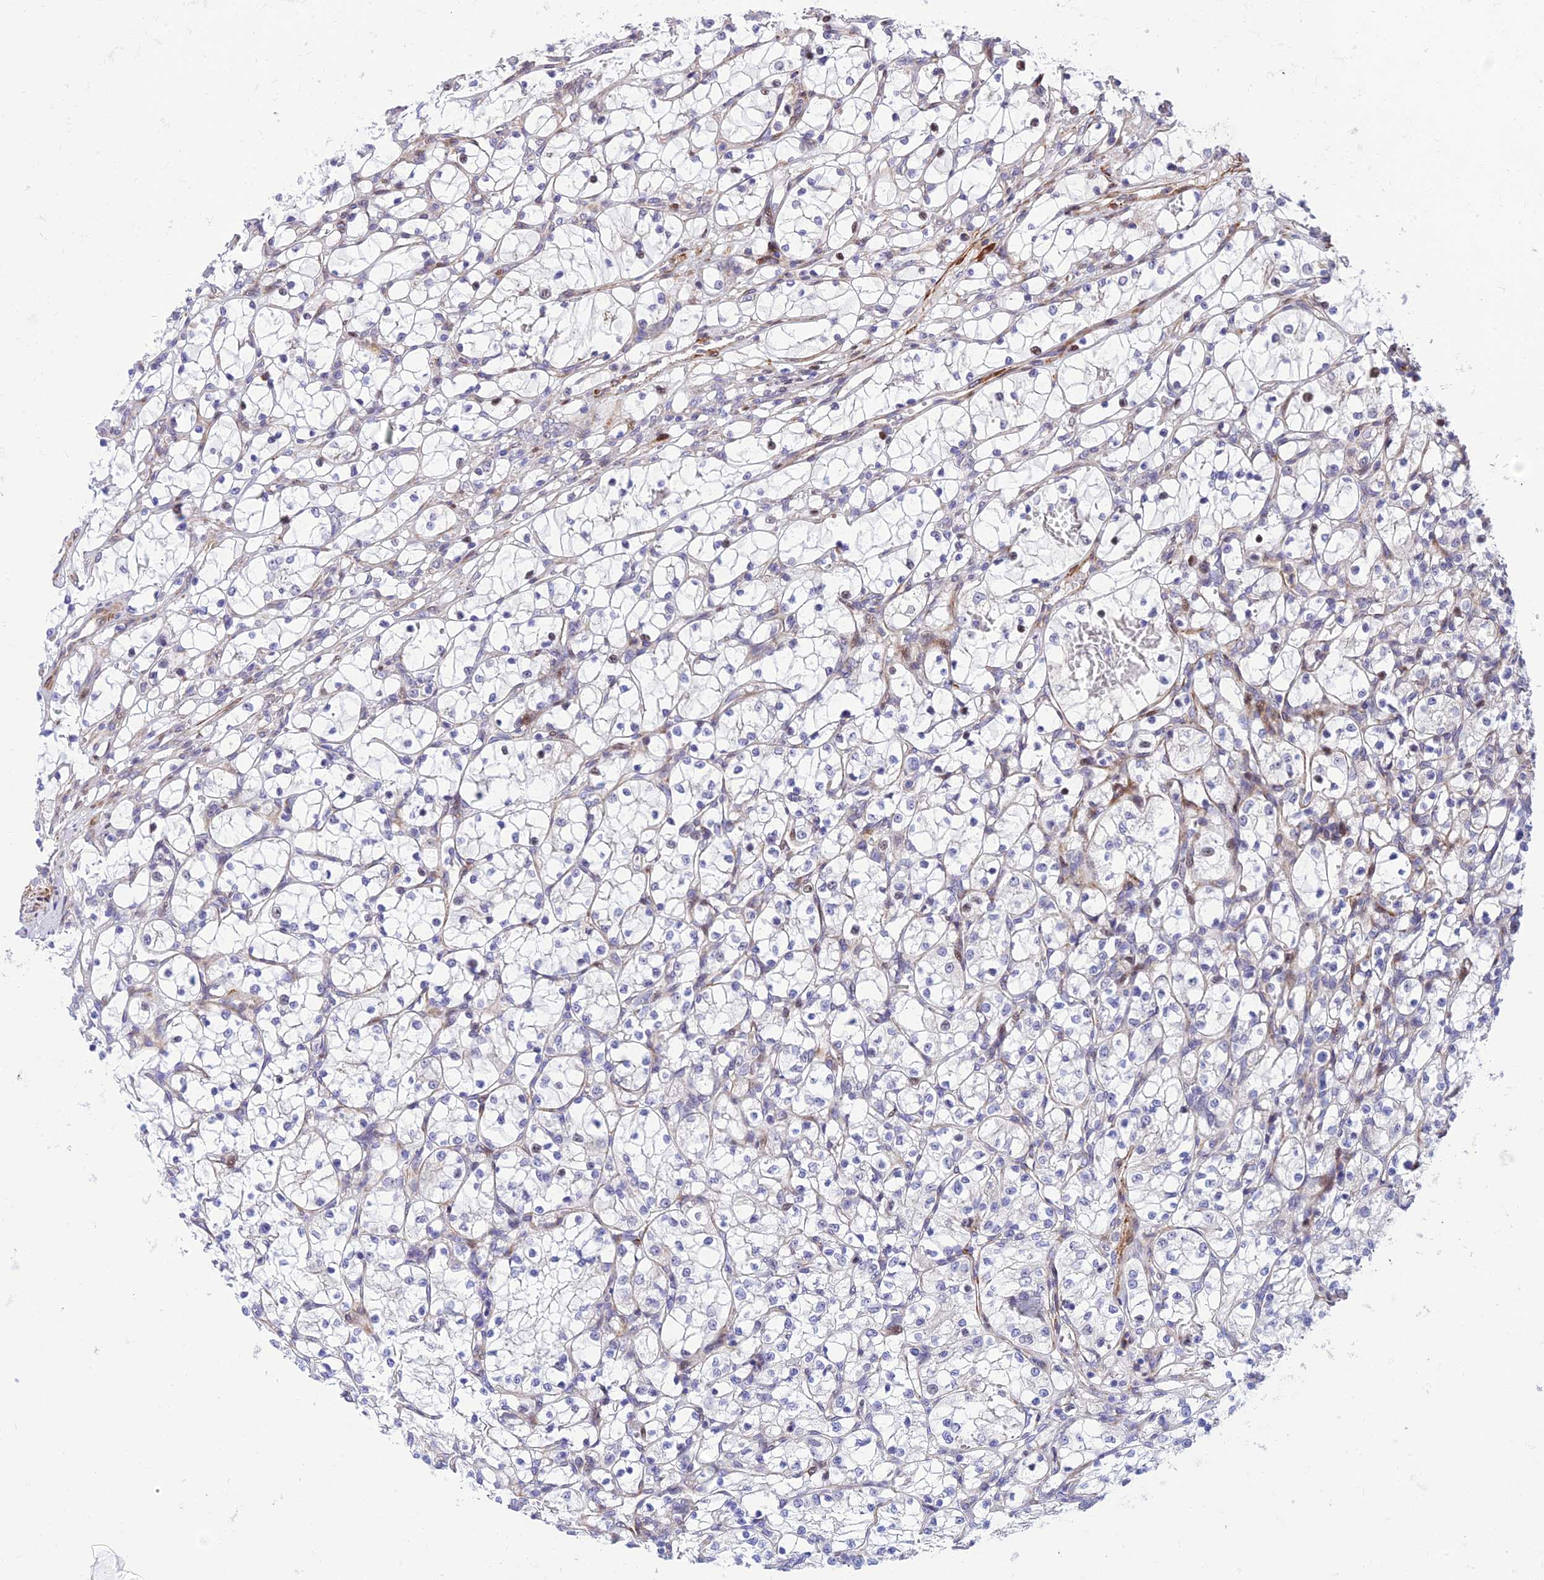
{"staining": {"intensity": "negative", "quantity": "none", "location": "none"}, "tissue": "renal cancer", "cell_type": "Tumor cells", "image_type": "cancer", "snomed": [{"axis": "morphology", "description": "Adenocarcinoma, NOS"}, {"axis": "topography", "description": "Kidney"}], "caption": "Immunohistochemical staining of renal adenocarcinoma exhibits no significant positivity in tumor cells.", "gene": "KBTBD7", "patient": {"sex": "female", "age": 69}}